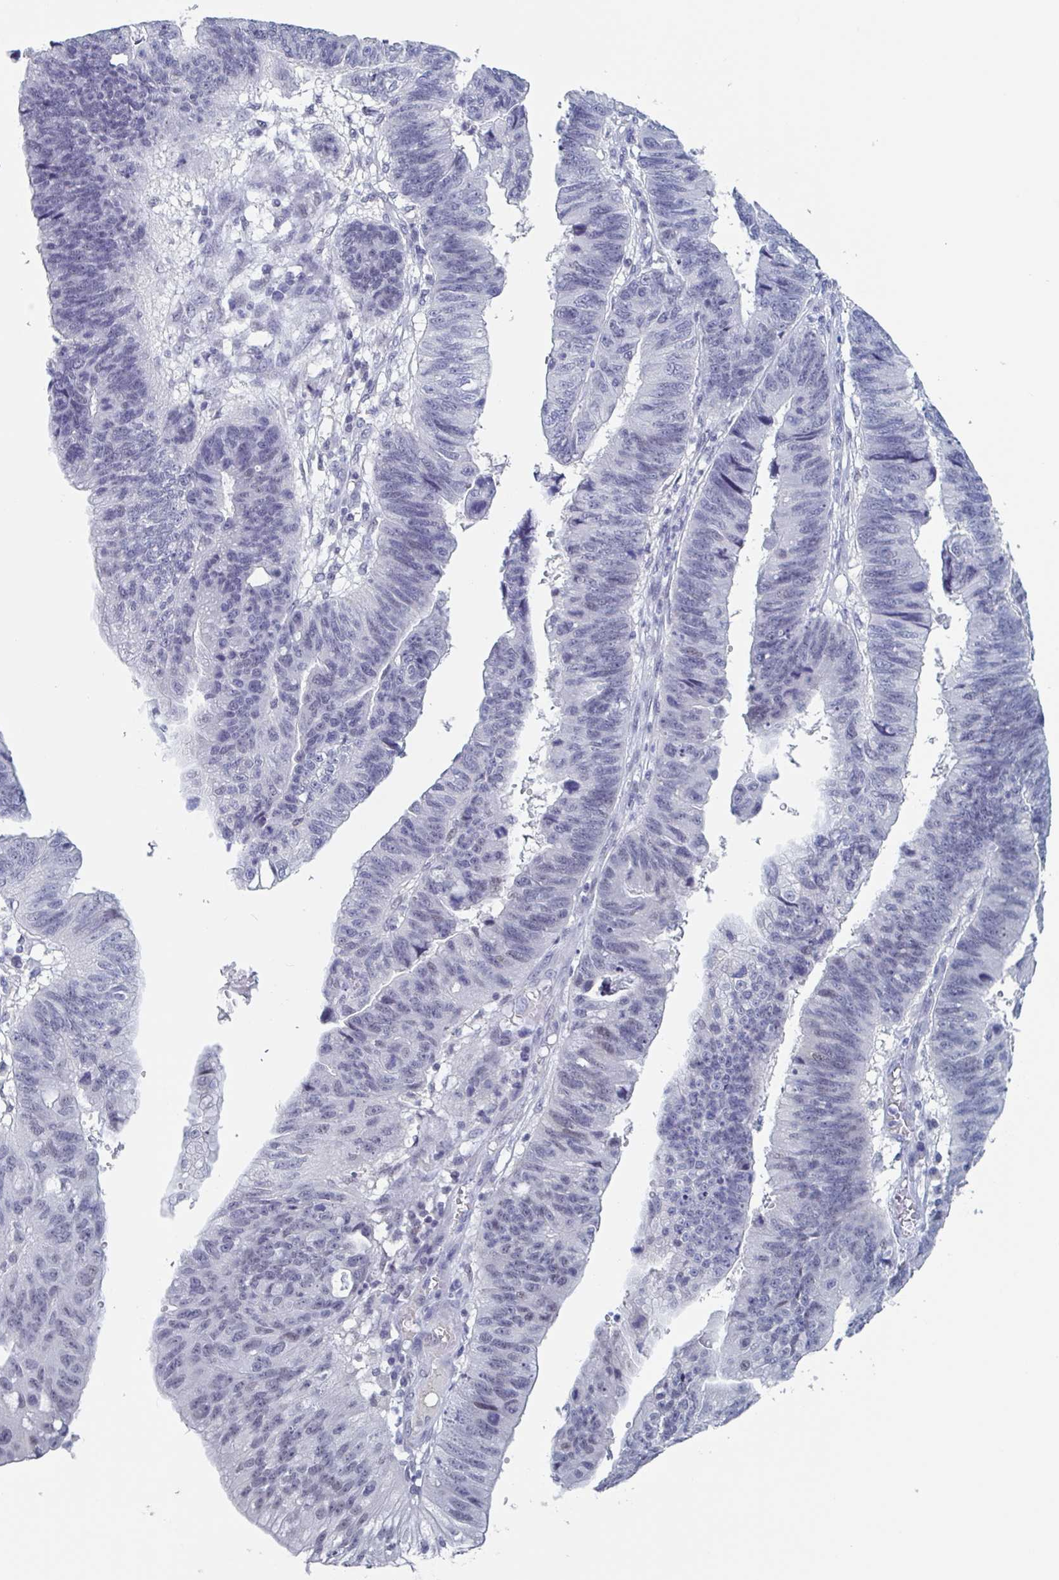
{"staining": {"intensity": "negative", "quantity": "none", "location": "none"}, "tissue": "stomach cancer", "cell_type": "Tumor cells", "image_type": "cancer", "snomed": [{"axis": "morphology", "description": "Adenocarcinoma, NOS"}, {"axis": "topography", "description": "Stomach"}], "caption": "There is no significant expression in tumor cells of stomach cancer (adenocarcinoma).", "gene": "KDM4D", "patient": {"sex": "male", "age": 59}}